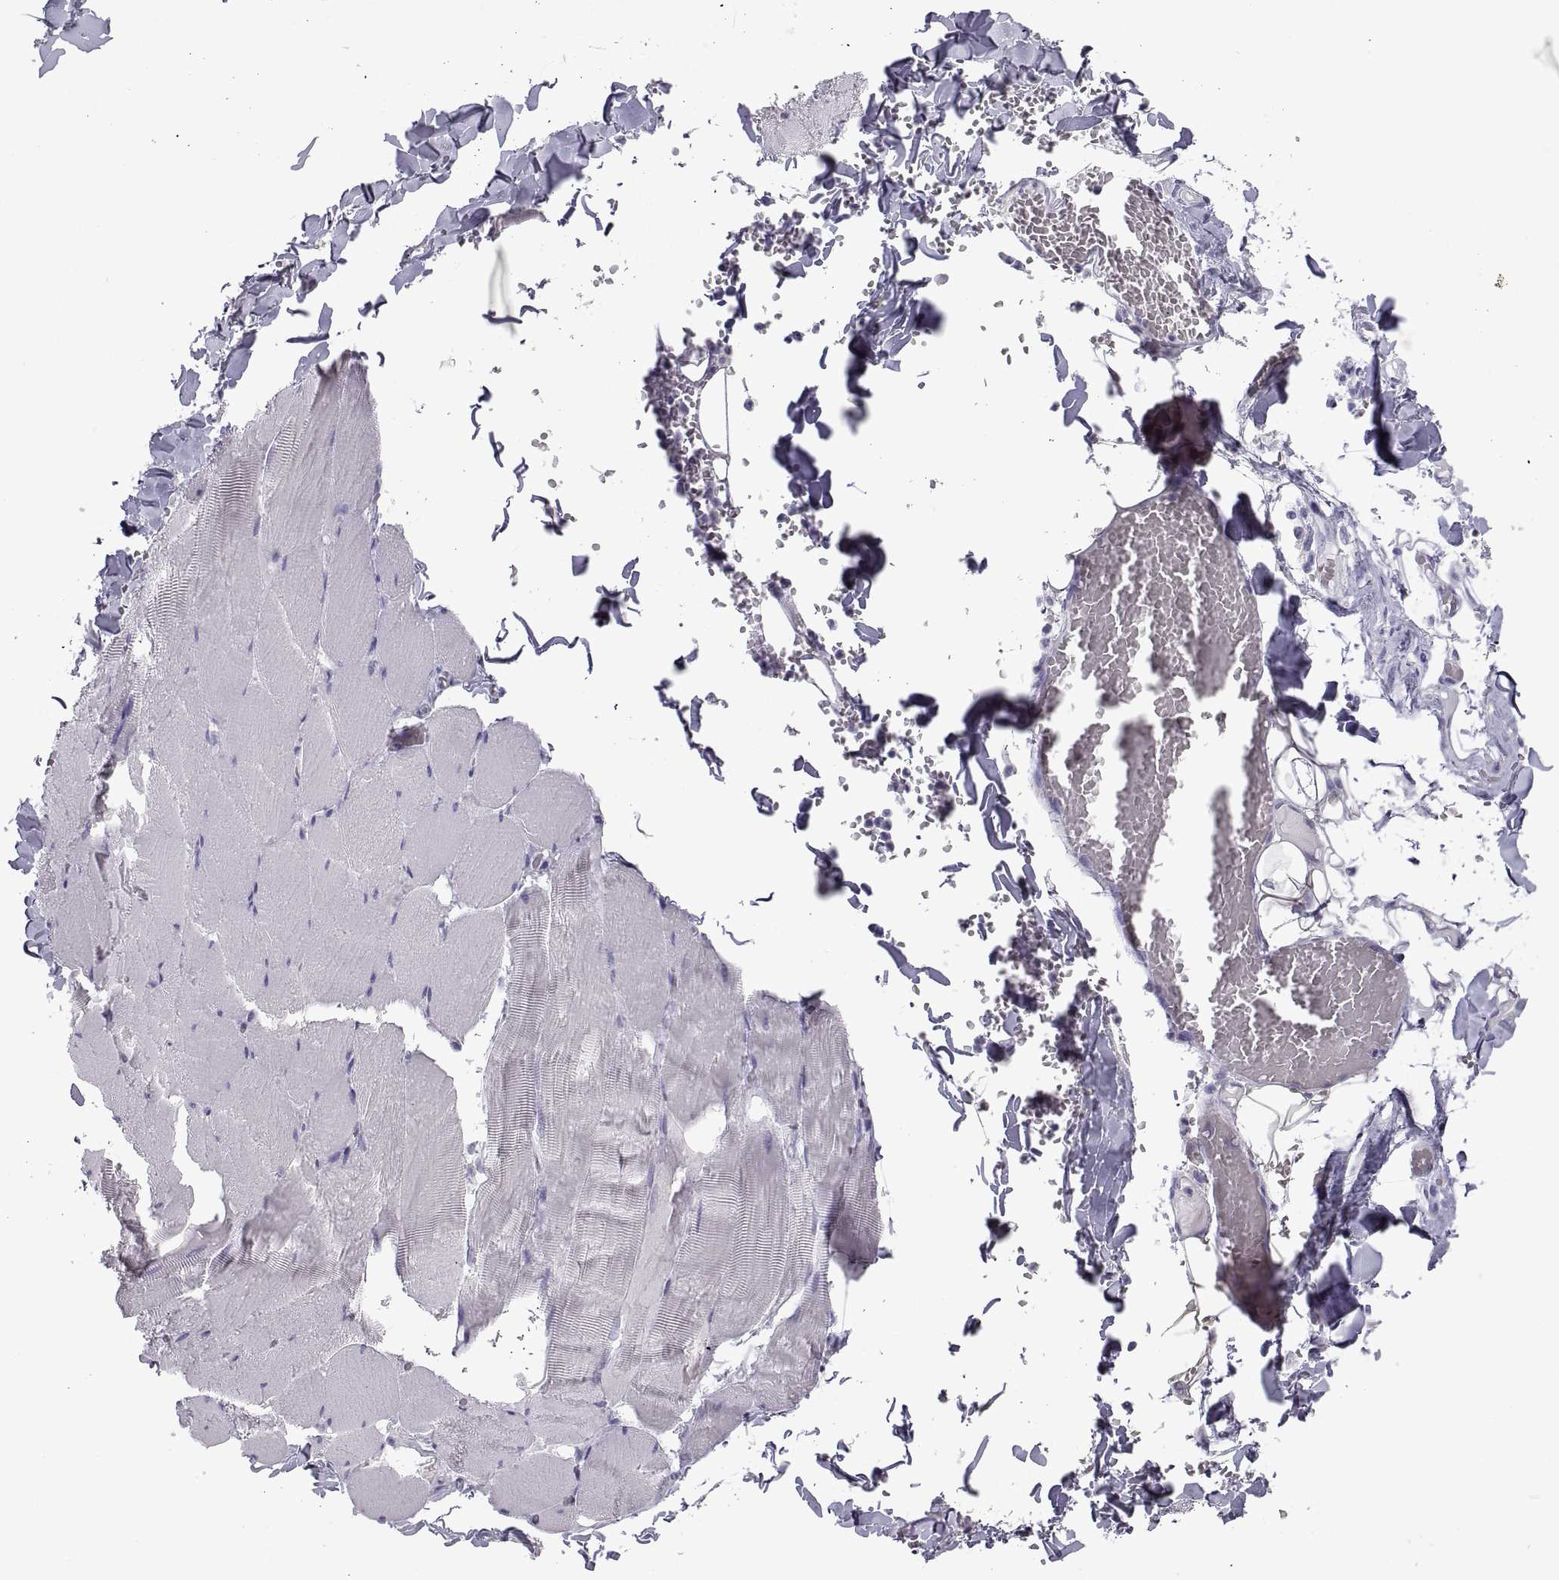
{"staining": {"intensity": "negative", "quantity": "none", "location": "none"}, "tissue": "skeletal muscle", "cell_type": "Myocytes", "image_type": "normal", "snomed": [{"axis": "morphology", "description": "Normal tissue, NOS"}, {"axis": "morphology", "description": "Malignant melanoma, Metastatic site"}, {"axis": "topography", "description": "Skeletal muscle"}], "caption": "Protein analysis of unremarkable skeletal muscle demonstrates no significant positivity in myocytes. (DAB immunohistochemistry (IHC) visualized using brightfield microscopy, high magnification).", "gene": "RLBP1", "patient": {"sex": "male", "age": 50}}